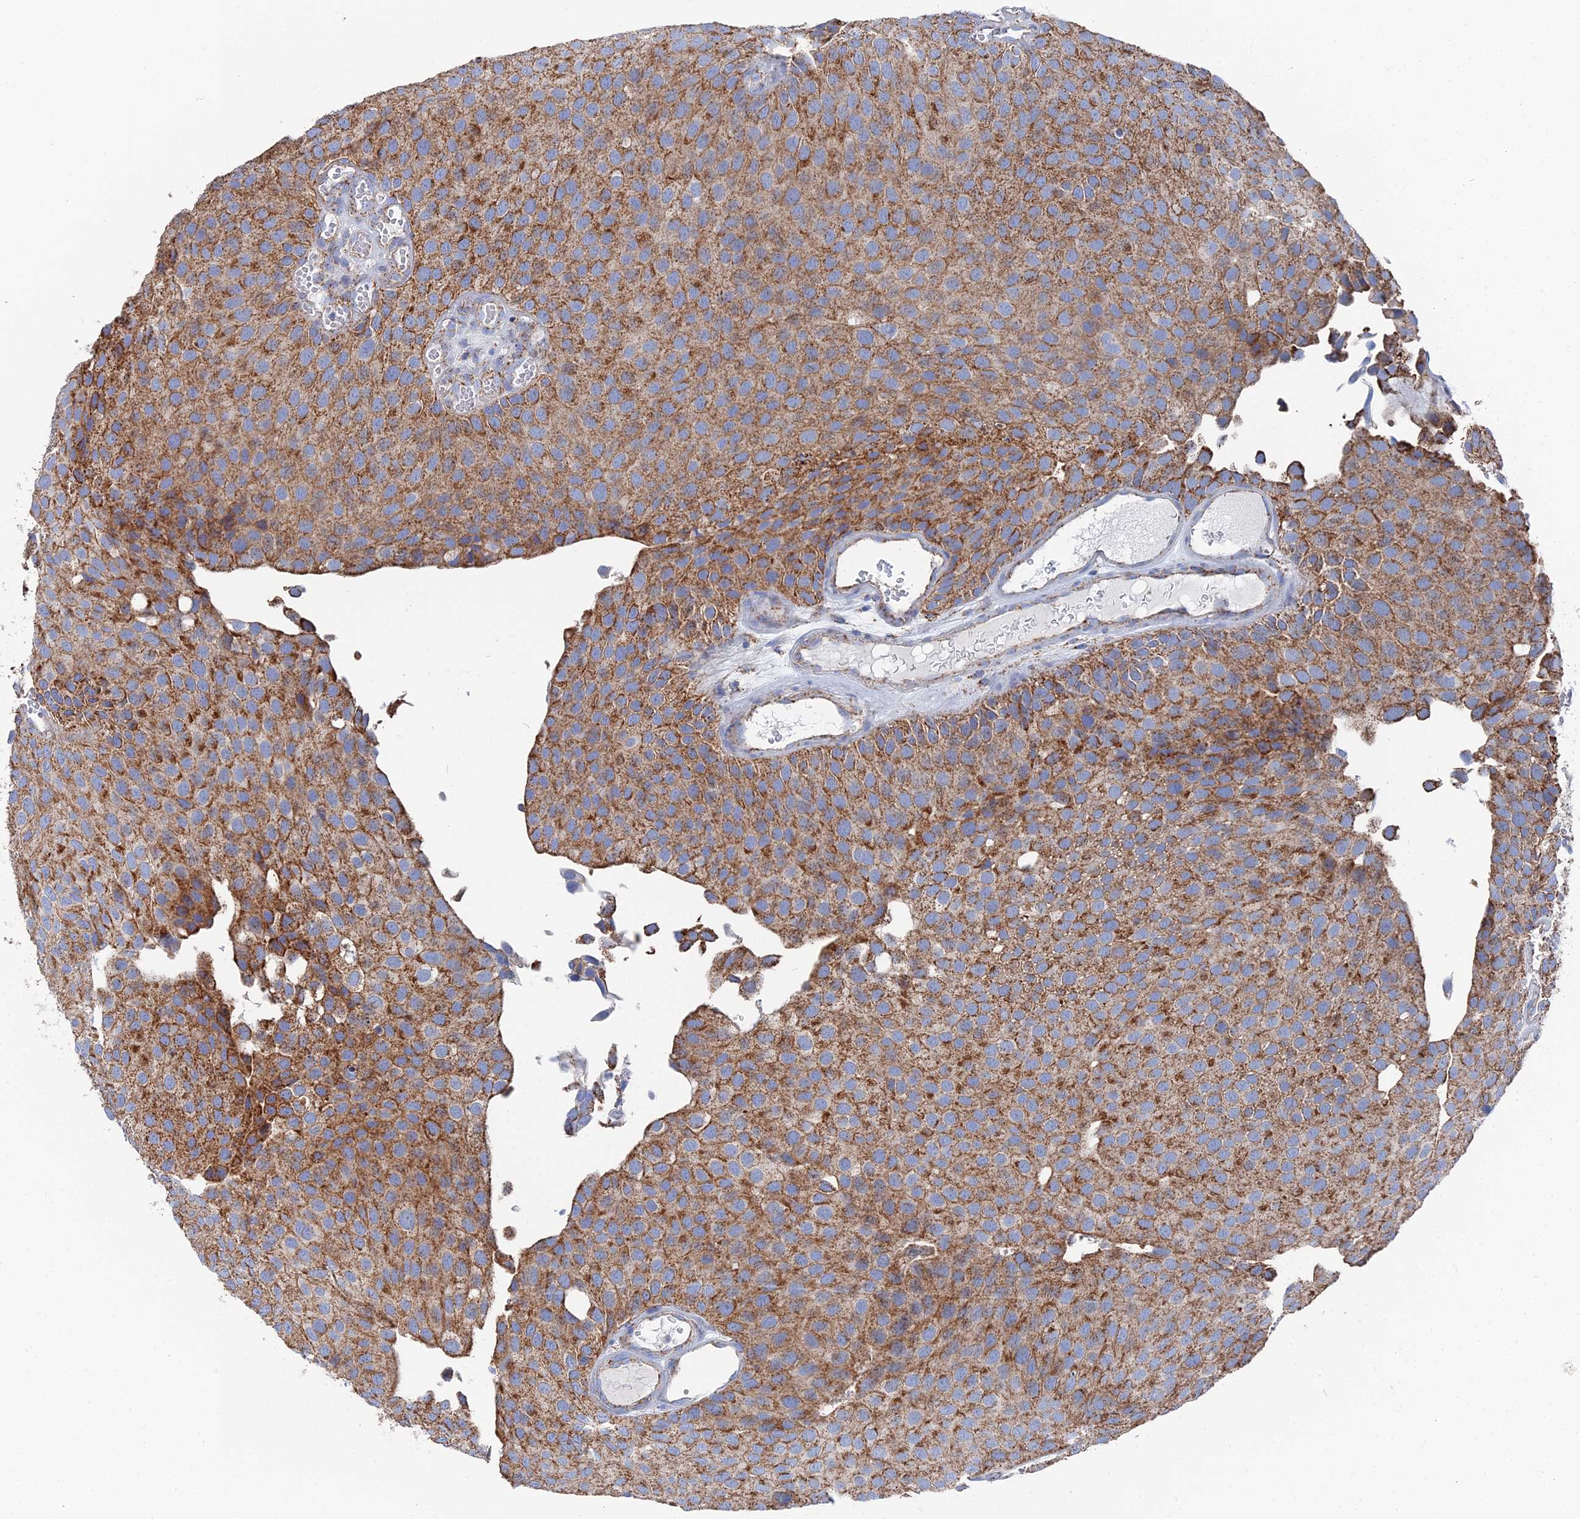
{"staining": {"intensity": "strong", "quantity": ">75%", "location": "cytoplasmic/membranous"}, "tissue": "urothelial cancer", "cell_type": "Tumor cells", "image_type": "cancer", "snomed": [{"axis": "morphology", "description": "Urothelial carcinoma, Low grade"}, {"axis": "topography", "description": "Urinary bladder"}], "caption": "This is a photomicrograph of immunohistochemistry (IHC) staining of urothelial cancer, which shows strong positivity in the cytoplasmic/membranous of tumor cells.", "gene": "IFT80", "patient": {"sex": "male", "age": 89}}